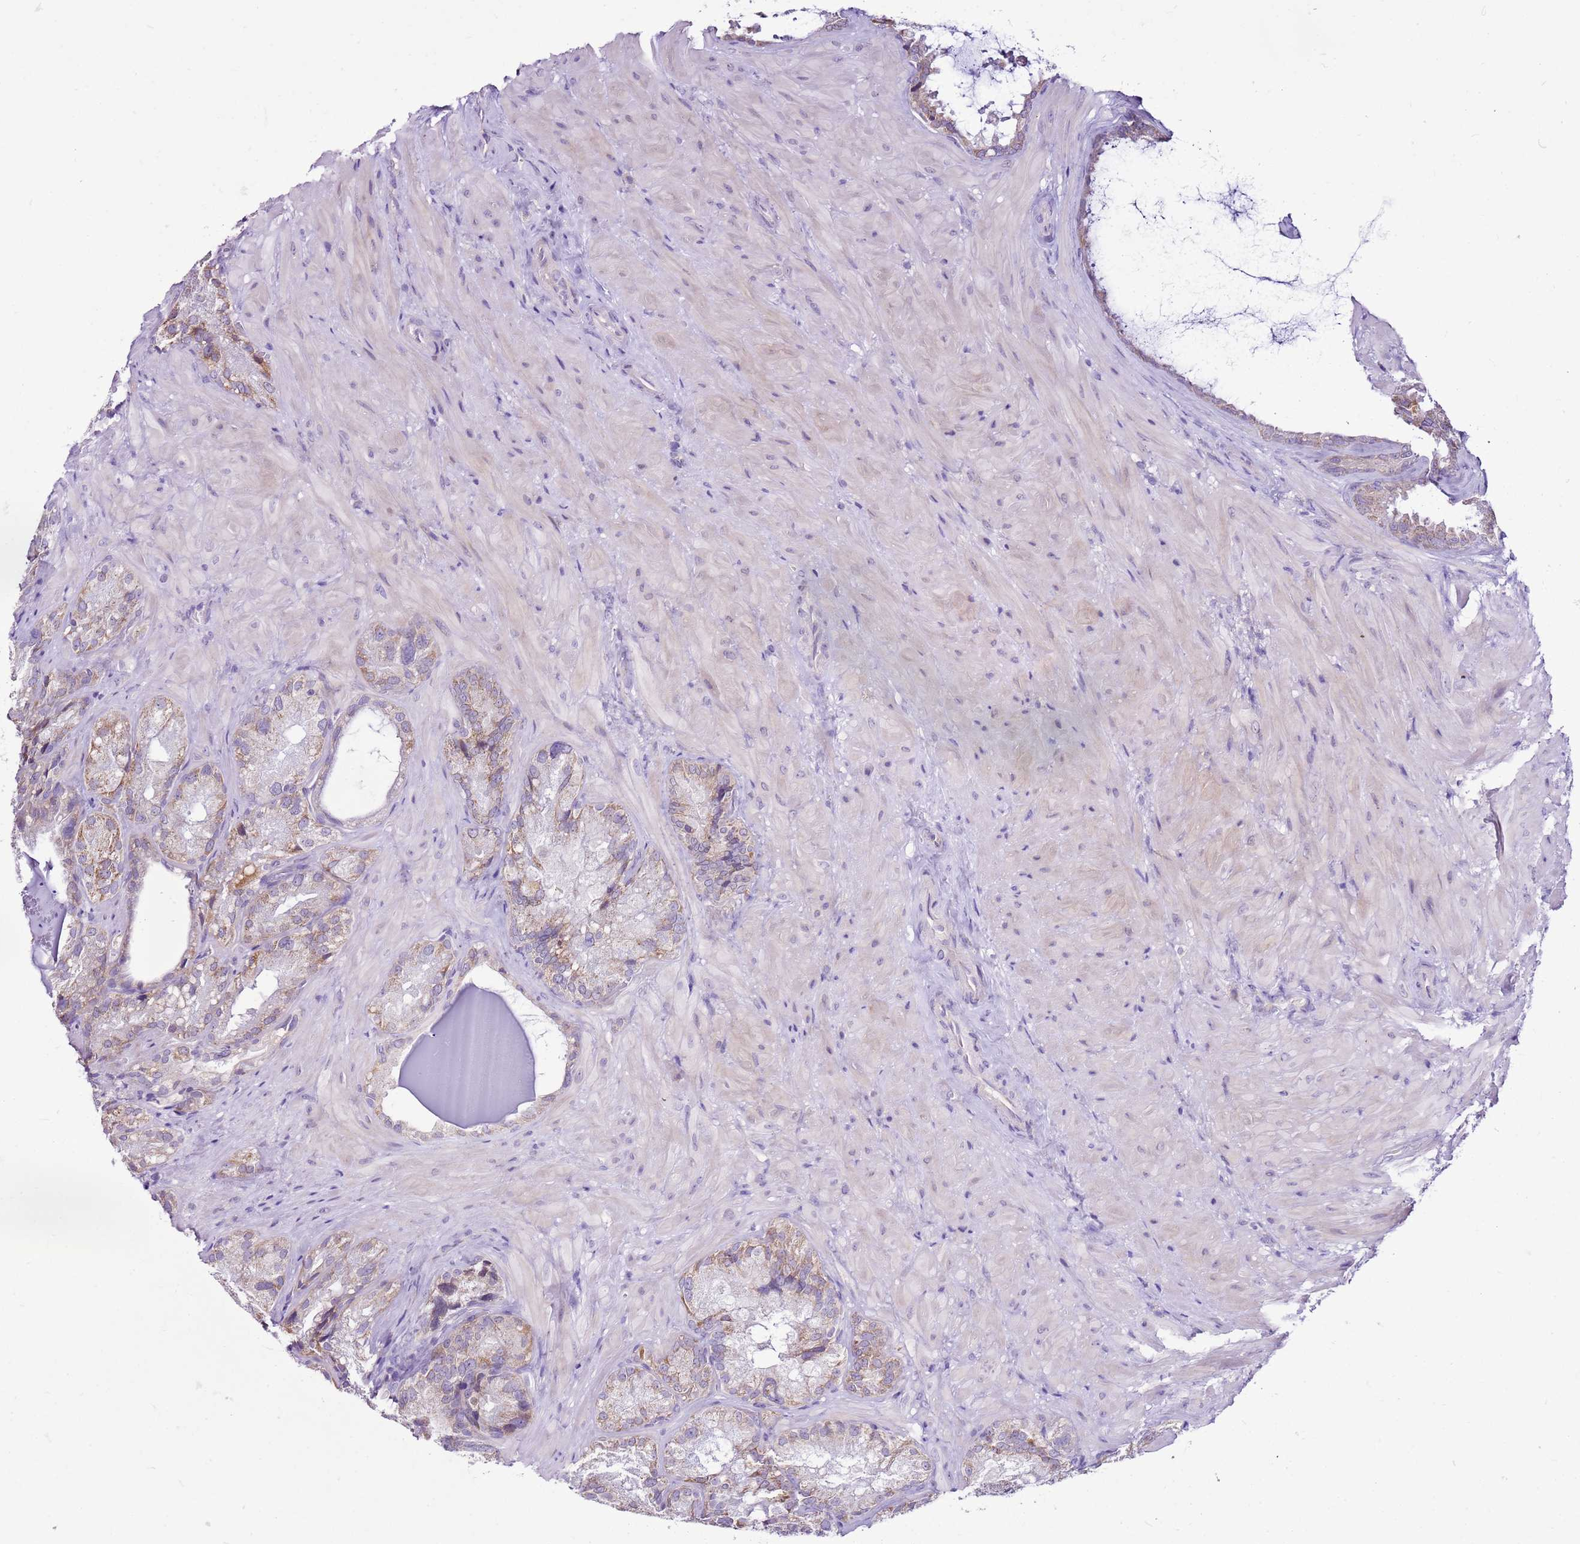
{"staining": {"intensity": "moderate", "quantity": "<25%", "location": "cytoplasmic/membranous"}, "tissue": "seminal vesicle", "cell_type": "Glandular cells", "image_type": "normal", "snomed": [{"axis": "morphology", "description": "Normal tissue, NOS"}, {"axis": "topography", "description": "Seminal veicle"}], "caption": "Immunohistochemistry of benign seminal vesicle exhibits low levels of moderate cytoplasmic/membranous staining in about <25% of glandular cells.", "gene": "MRPL36", "patient": {"sex": "male", "age": 62}}